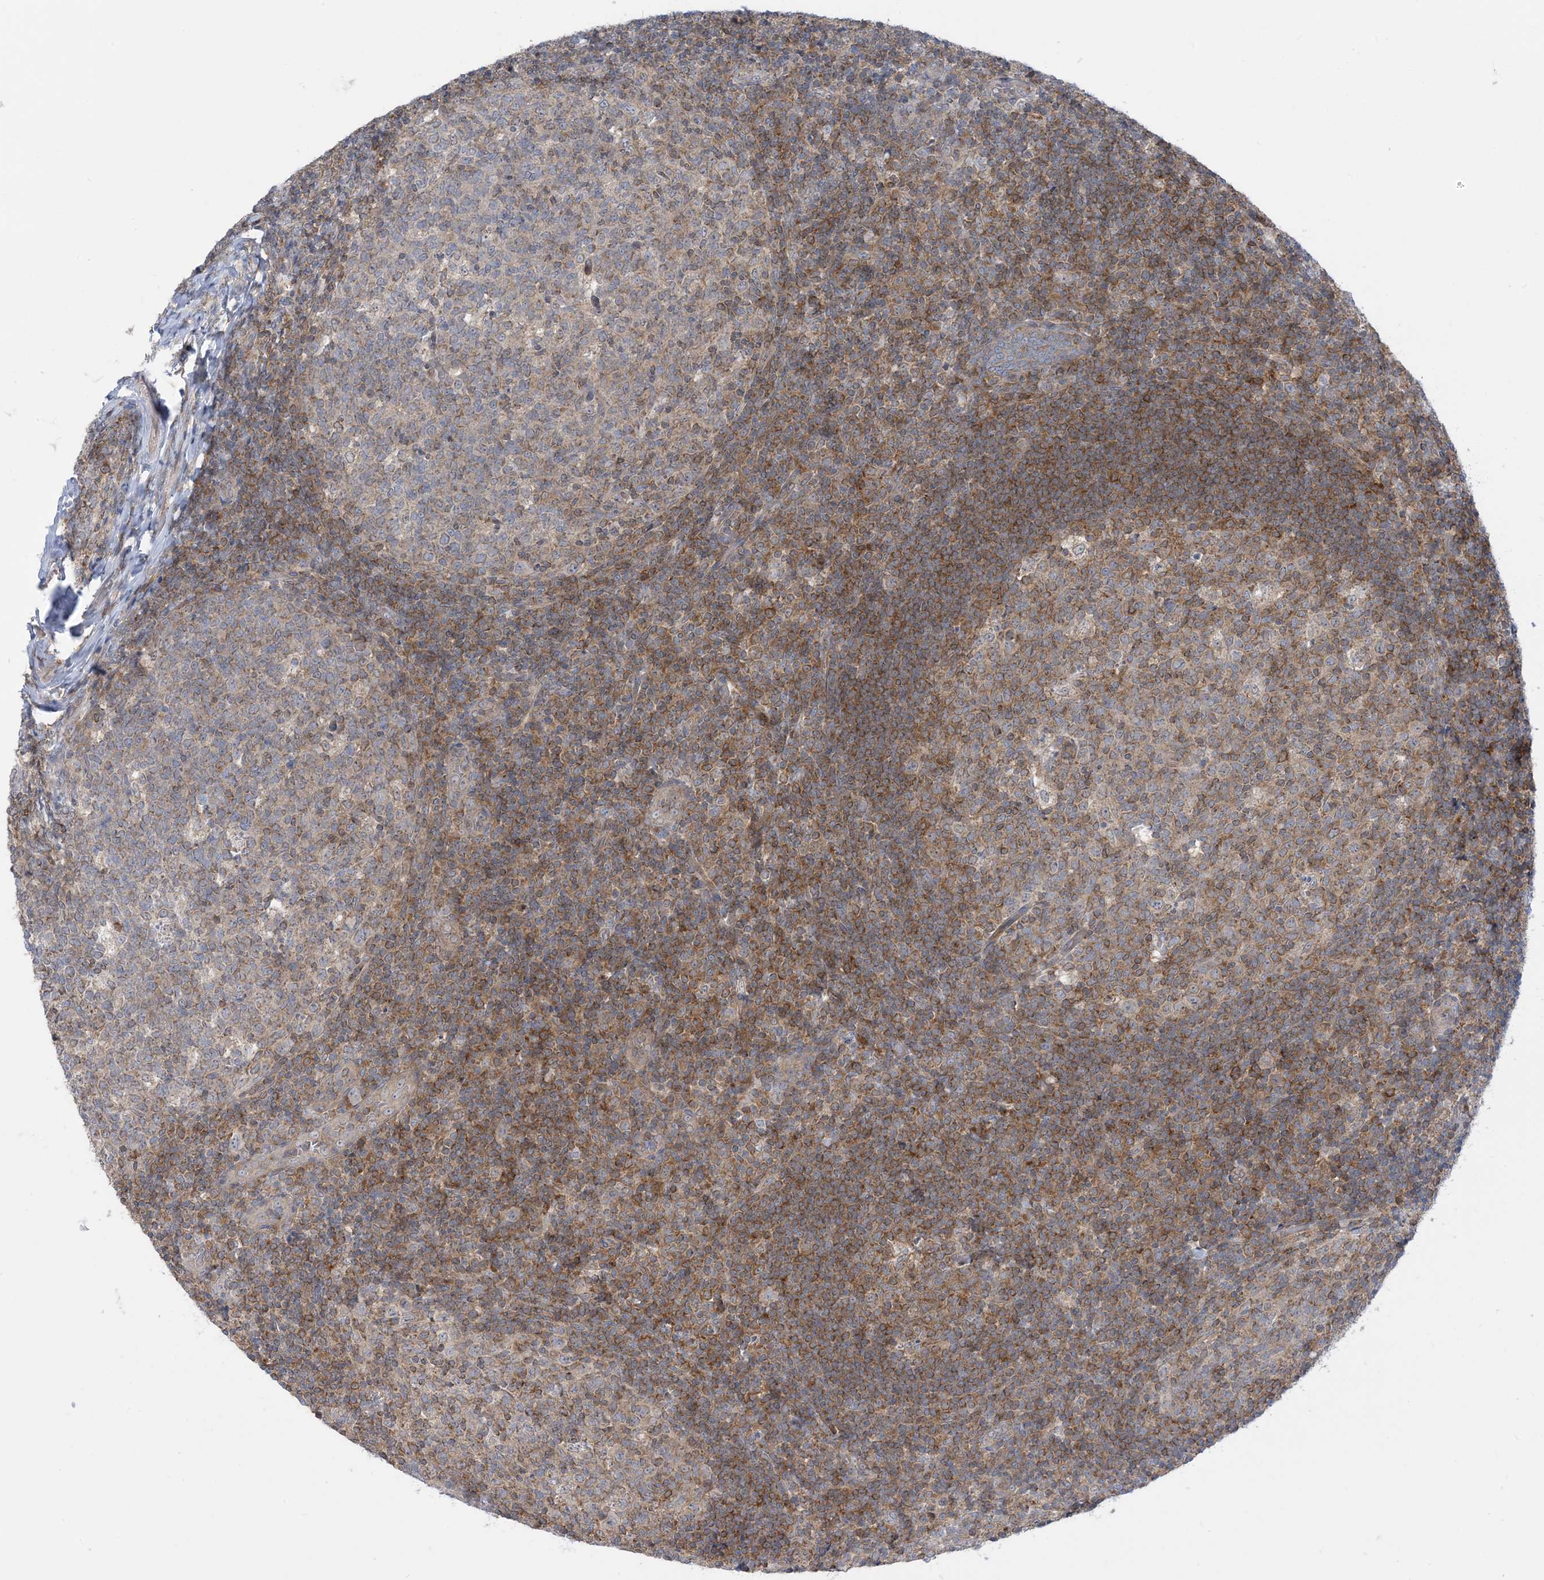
{"staining": {"intensity": "moderate", "quantity": "25%-75%", "location": "cytoplasmic/membranous"}, "tissue": "tonsil", "cell_type": "Germinal center cells", "image_type": "normal", "snomed": [{"axis": "morphology", "description": "Normal tissue, NOS"}, {"axis": "topography", "description": "Tonsil"}], "caption": "Germinal center cells exhibit medium levels of moderate cytoplasmic/membranous expression in about 25%-75% of cells in benign tonsil. Ihc stains the protein in brown and the nuclei are stained blue.", "gene": "CASP4", "patient": {"sex": "female", "age": 19}}